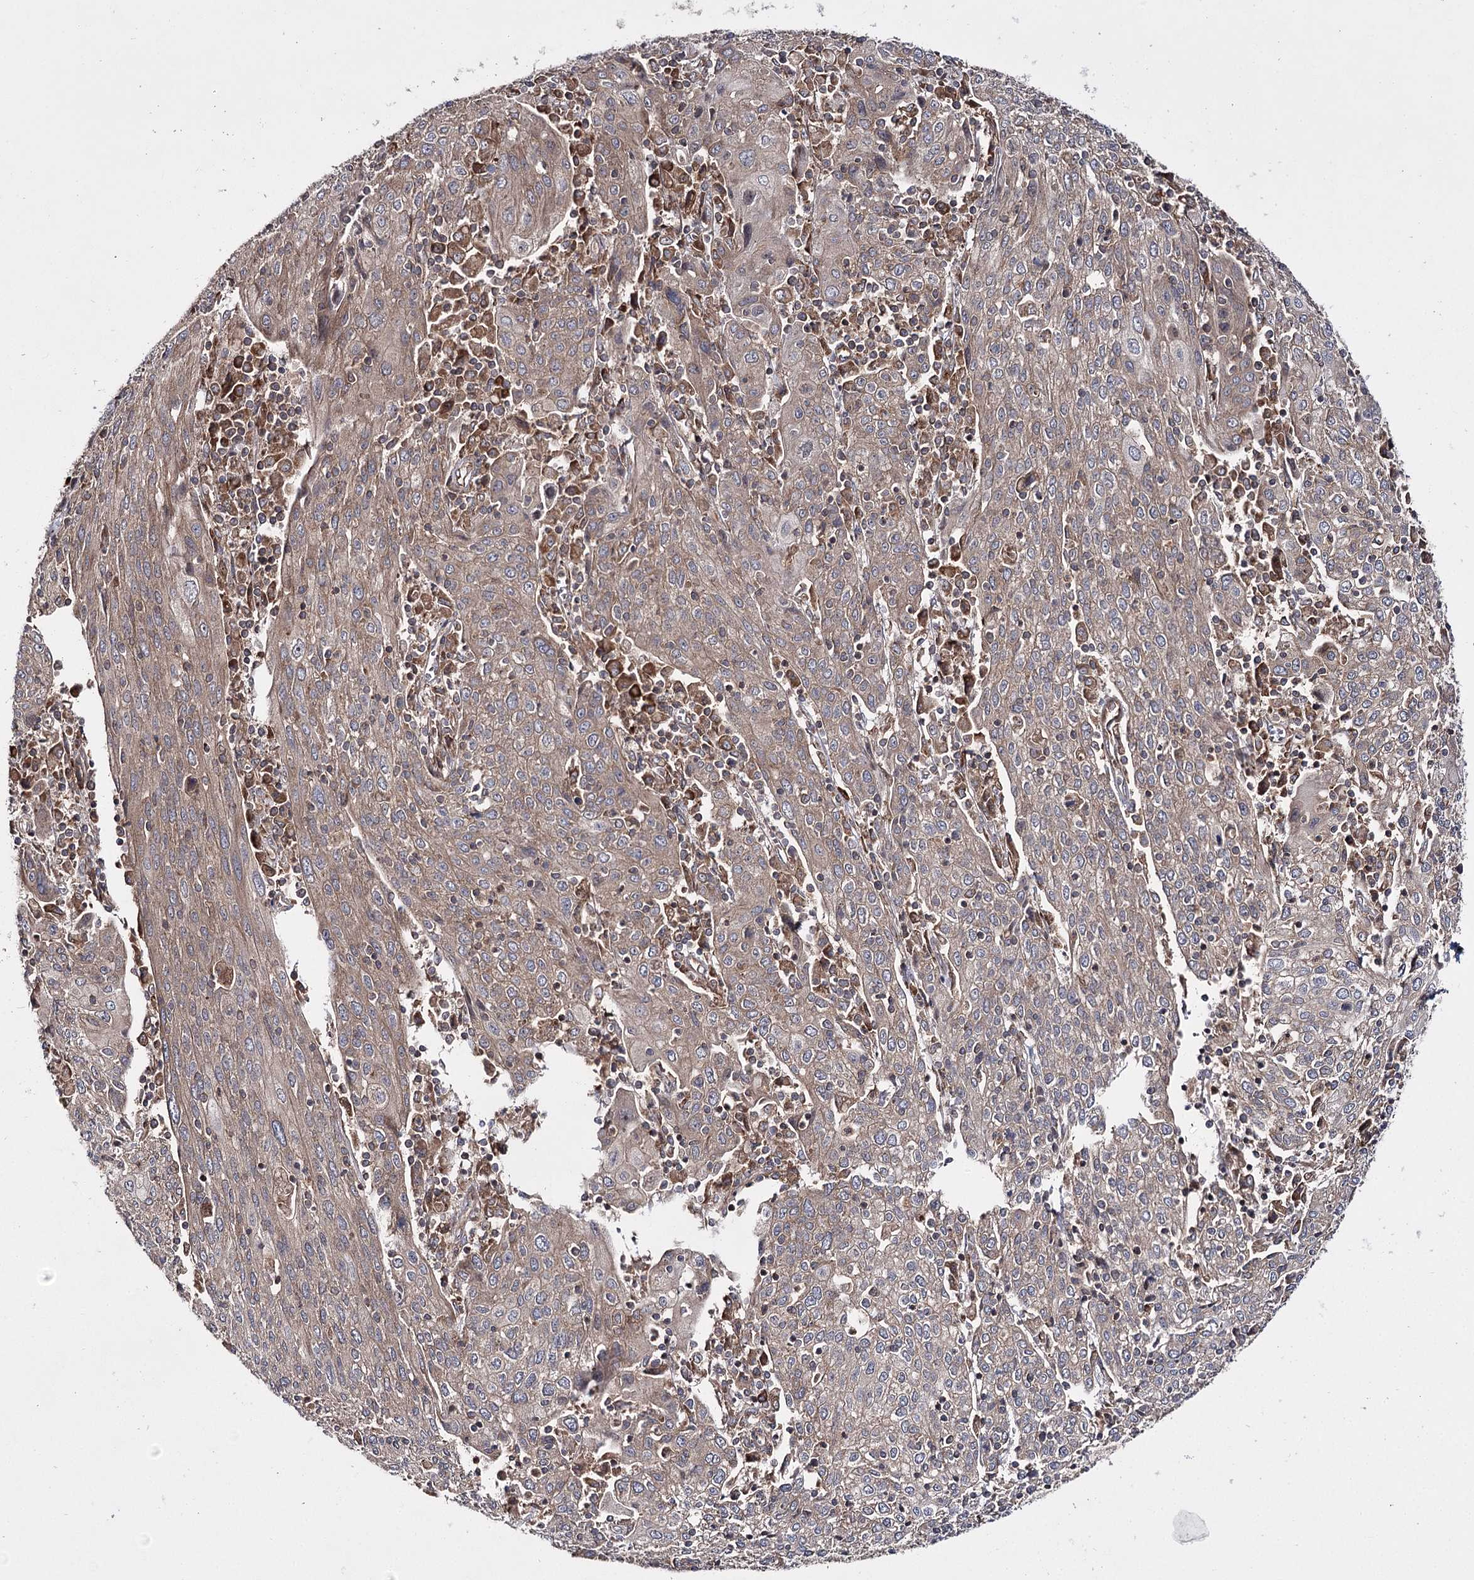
{"staining": {"intensity": "weak", "quantity": ">75%", "location": "cytoplasmic/membranous"}, "tissue": "cervical cancer", "cell_type": "Tumor cells", "image_type": "cancer", "snomed": [{"axis": "morphology", "description": "Squamous cell carcinoma, NOS"}, {"axis": "topography", "description": "Cervix"}], "caption": "The micrograph exhibits immunohistochemical staining of cervical cancer. There is weak cytoplasmic/membranous positivity is seen in approximately >75% of tumor cells.", "gene": "HECTD2", "patient": {"sex": "female", "age": 67}}